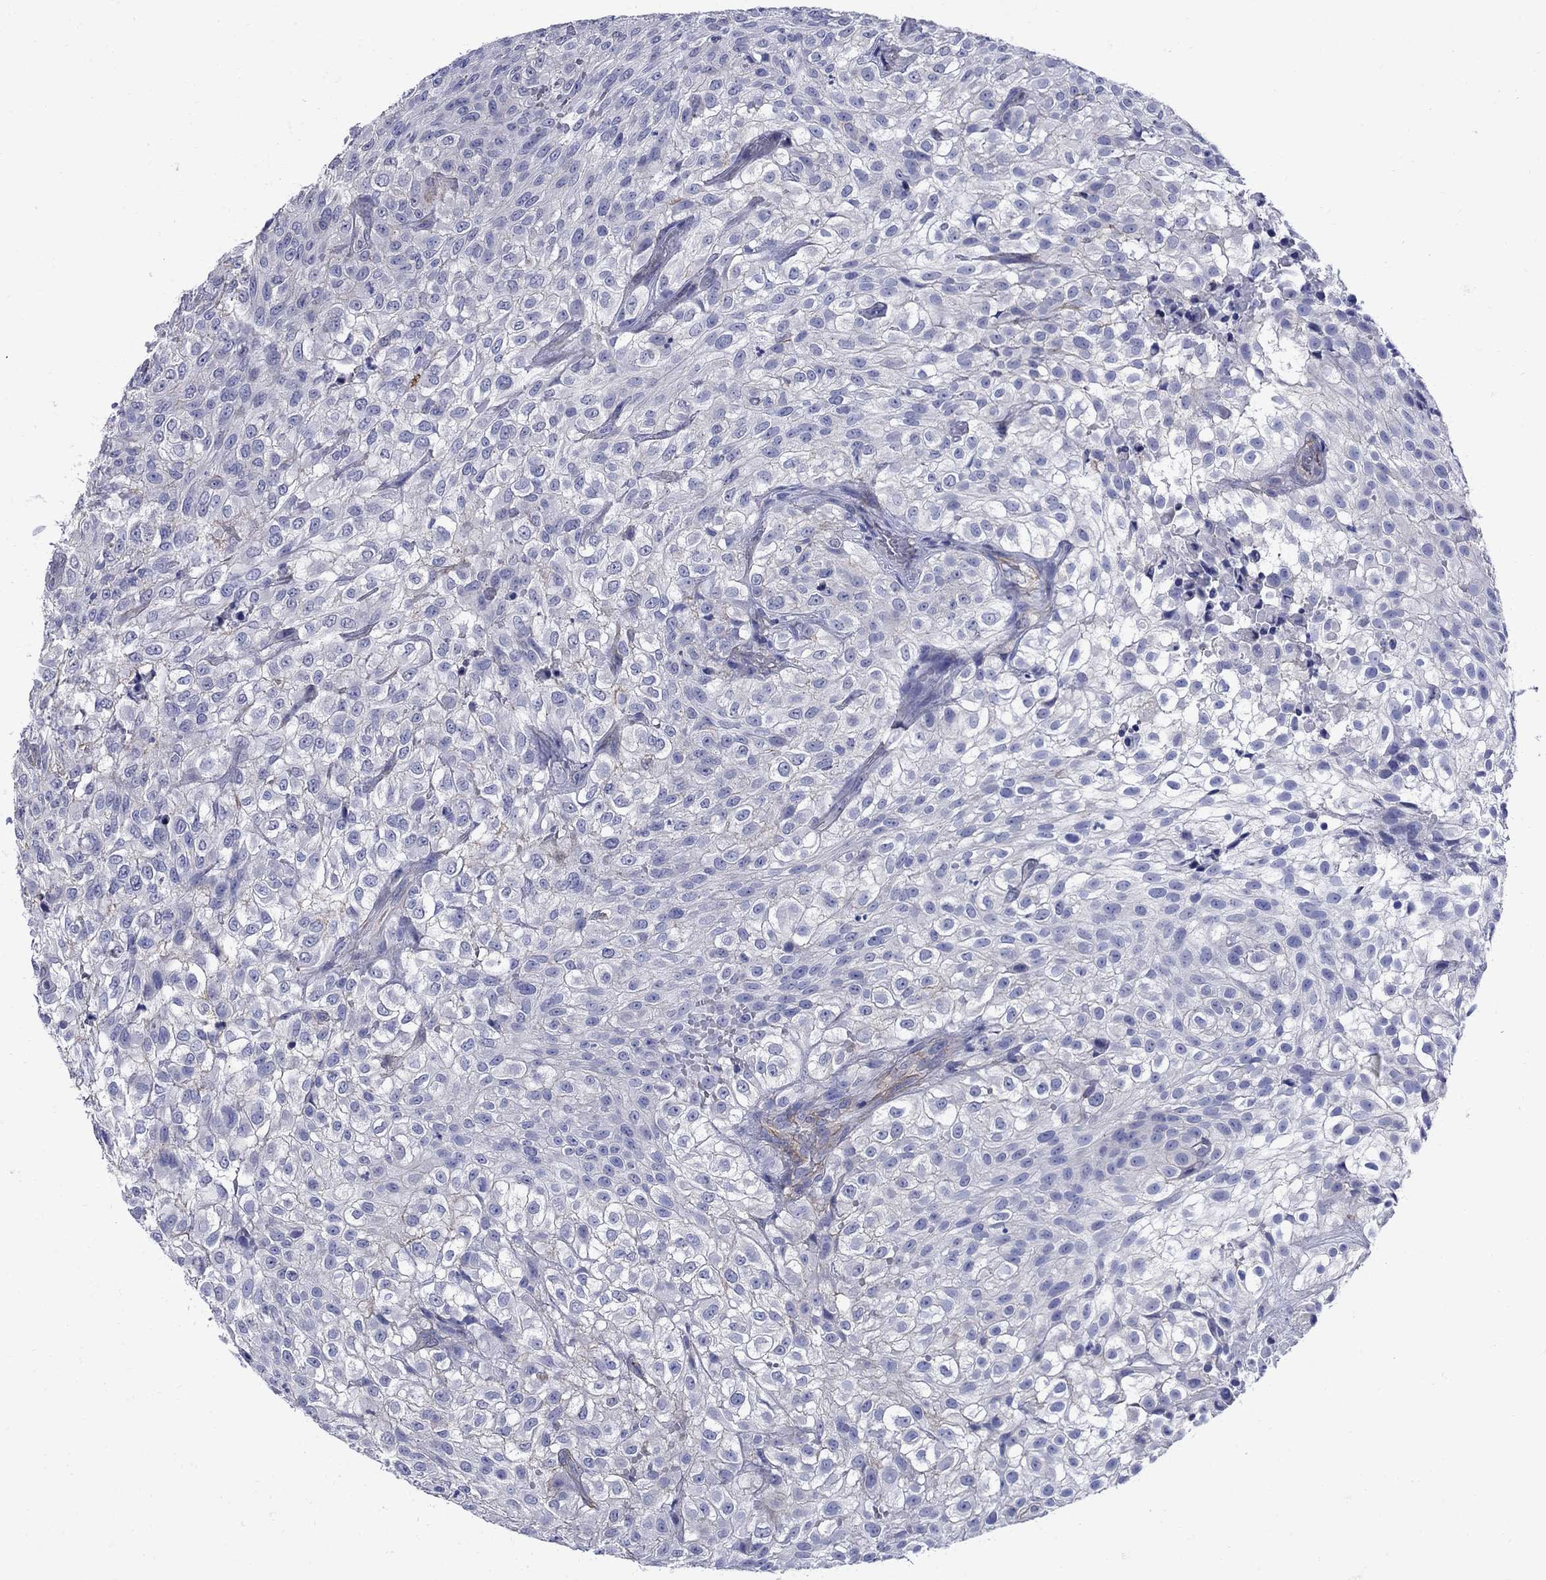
{"staining": {"intensity": "negative", "quantity": "none", "location": "none"}, "tissue": "urothelial cancer", "cell_type": "Tumor cells", "image_type": "cancer", "snomed": [{"axis": "morphology", "description": "Urothelial carcinoma, High grade"}, {"axis": "topography", "description": "Urinary bladder"}], "caption": "A high-resolution image shows immunohistochemistry staining of urothelial carcinoma (high-grade), which displays no significant expression in tumor cells.", "gene": "SMCP", "patient": {"sex": "male", "age": 56}}